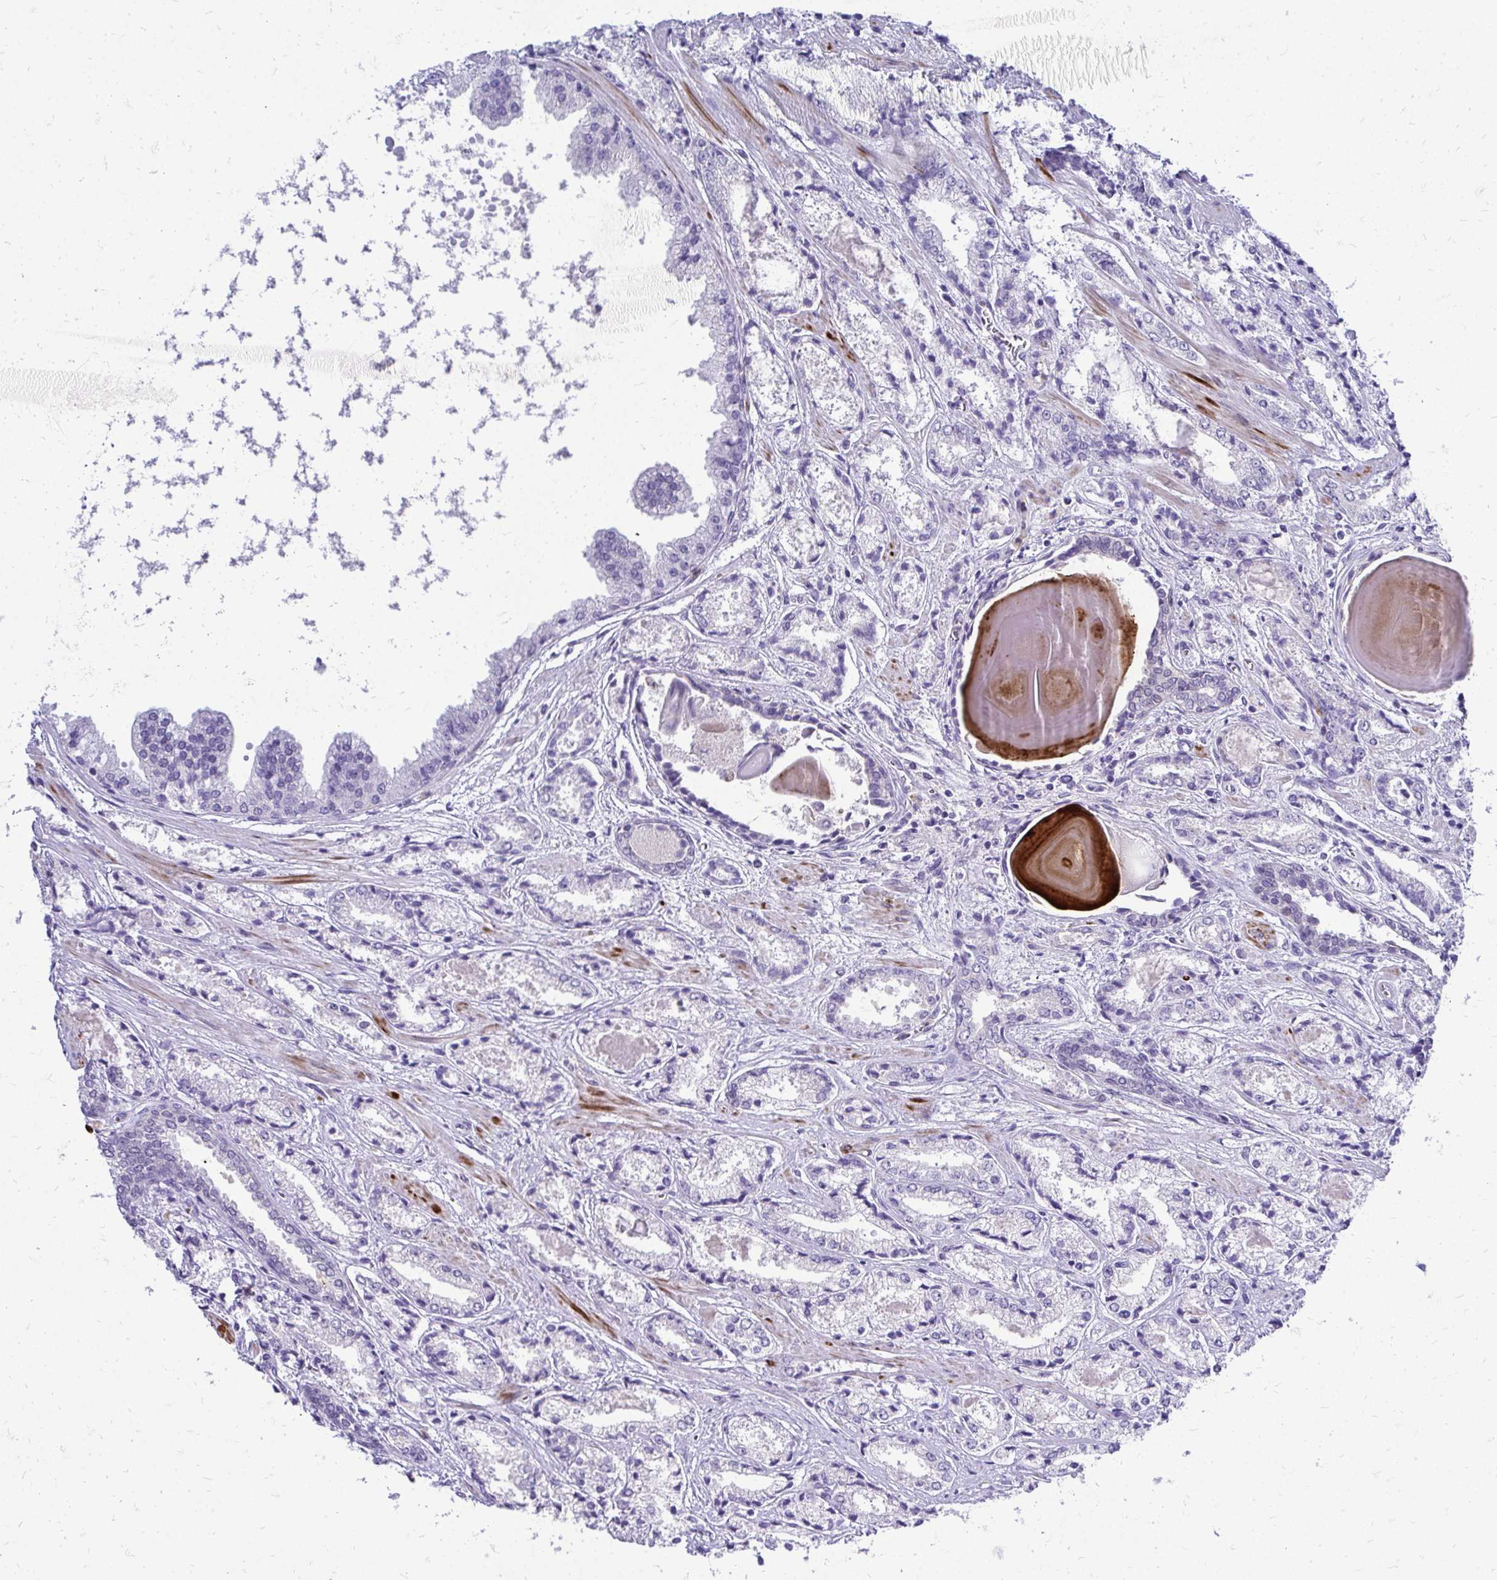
{"staining": {"intensity": "negative", "quantity": "none", "location": "none"}, "tissue": "prostate cancer", "cell_type": "Tumor cells", "image_type": "cancer", "snomed": [{"axis": "morphology", "description": "Adenocarcinoma, High grade"}, {"axis": "topography", "description": "Prostate"}], "caption": "The IHC histopathology image has no significant staining in tumor cells of adenocarcinoma (high-grade) (prostate) tissue.", "gene": "ZSWIM9", "patient": {"sex": "male", "age": 64}}